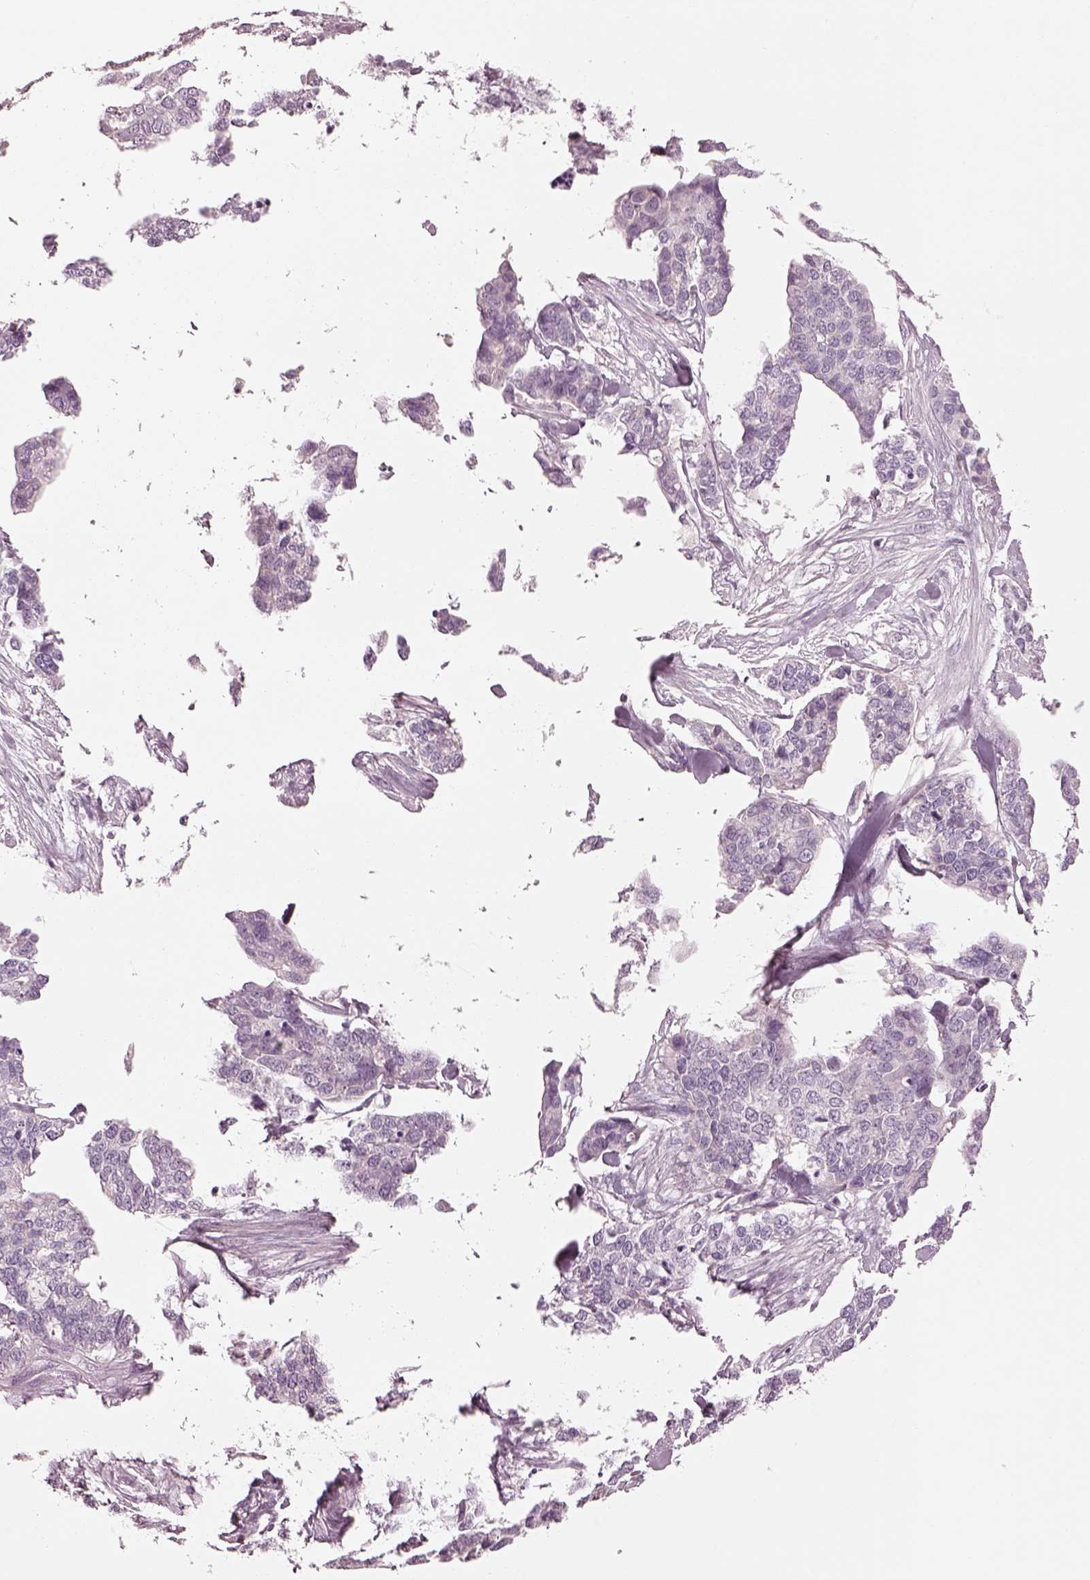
{"staining": {"intensity": "negative", "quantity": "none", "location": "none"}, "tissue": "ovarian cancer", "cell_type": "Tumor cells", "image_type": "cancer", "snomed": [{"axis": "morphology", "description": "Carcinoma, endometroid"}, {"axis": "topography", "description": "Ovary"}], "caption": "Tumor cells show no significant positivity in ovarian cancer.", "gene": "SPATA6L", "patient": {"sex": "female", "age": 65}}